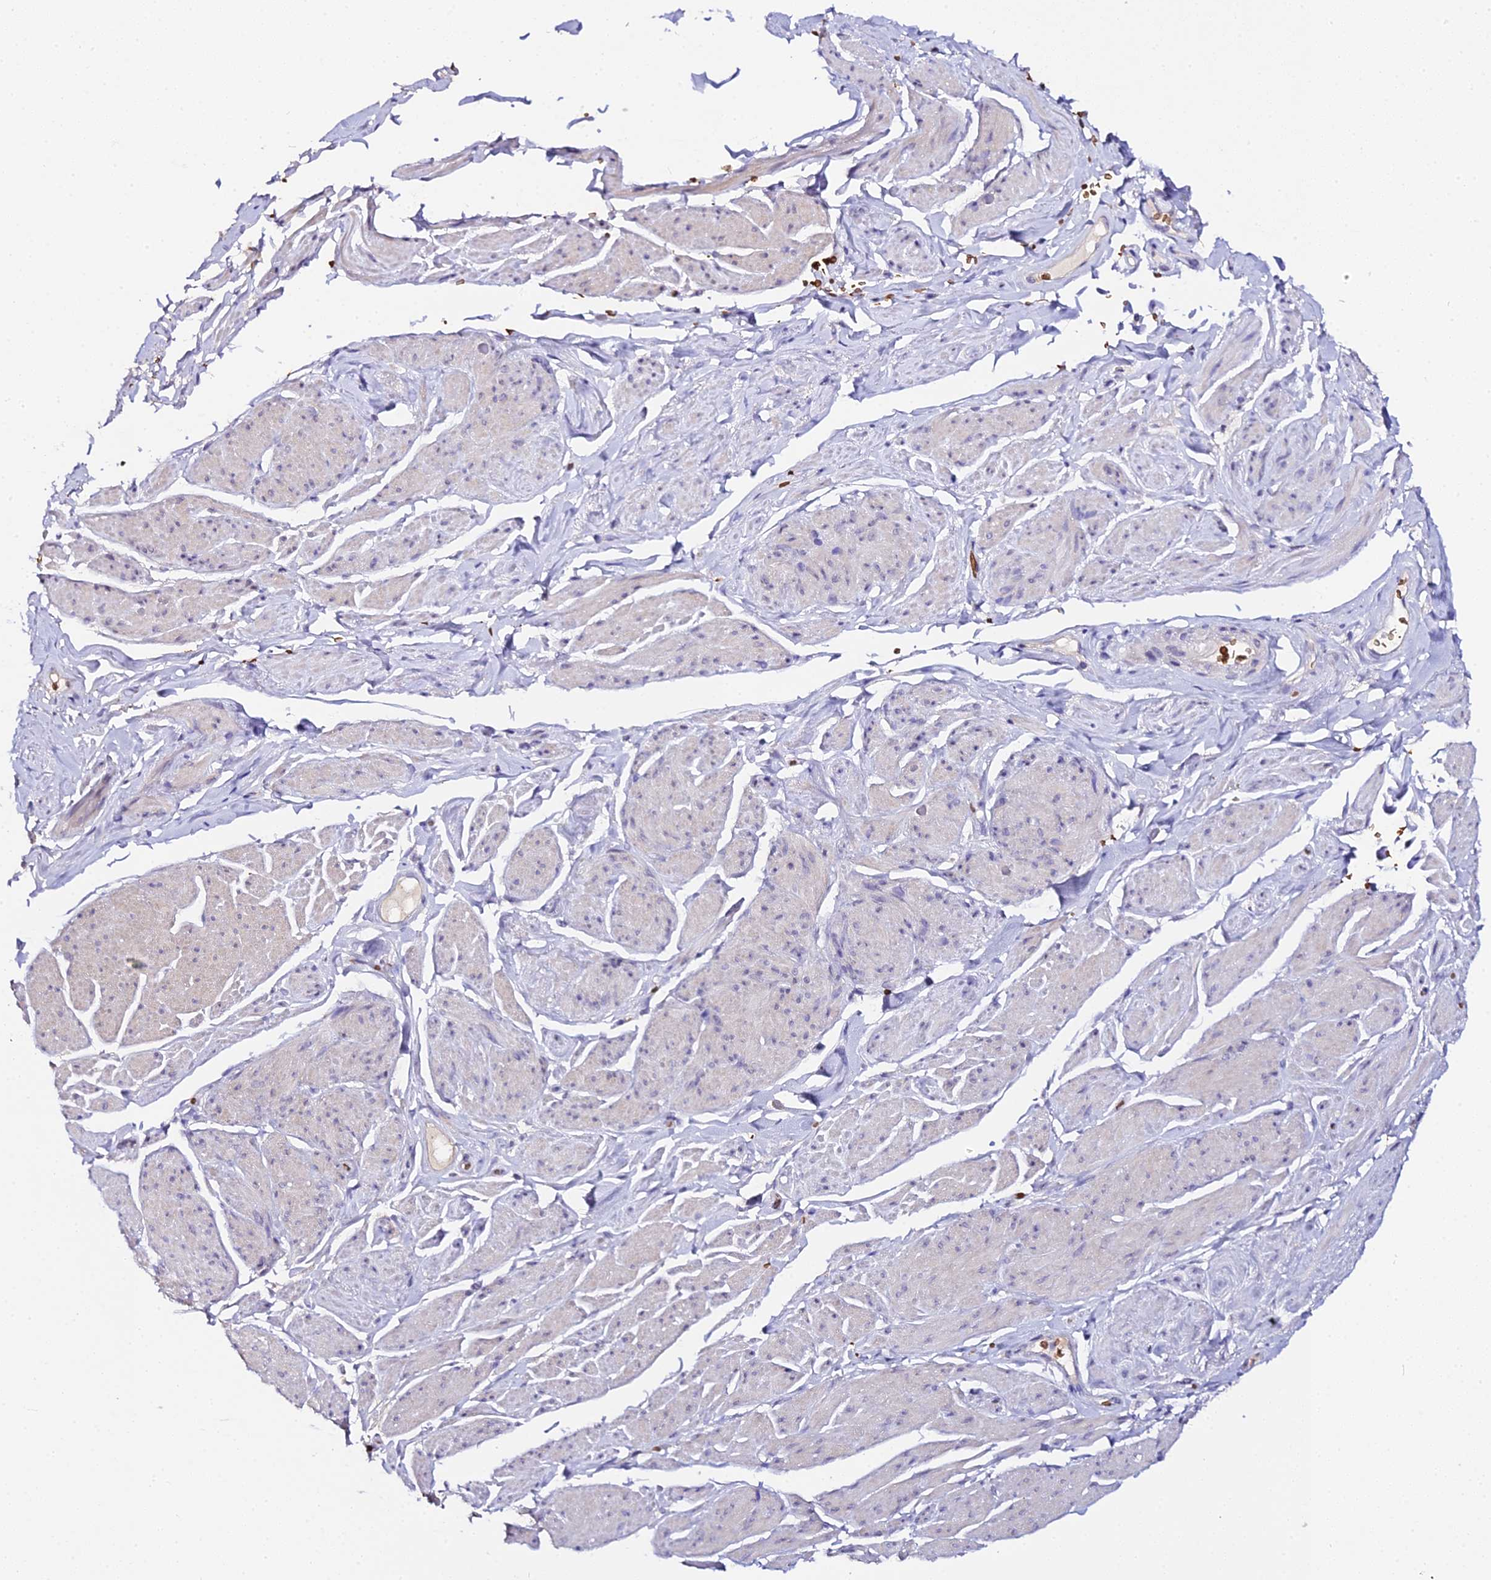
{"staining": {"intensity": "negative", "quantity": "none", "location": "none"}, "tissue": "smooth muscle", "cell_type": "Smooth muscle cells", "image_type": "normal", "snomed": [{"axis": "morphology", "description": "Normal tissue, NOS"}, {"axis": "topography", "description": "Smooth muscle"}, {"axis": "topography", "description": "Peripheral nerve tissue"}], "caption": "Photomicrograph shows no protein expression in smooth muscle cells of unremarkable smooth muscle.", "gene": "CFAP45", "patient": {"sex": "male", "age": 69}}